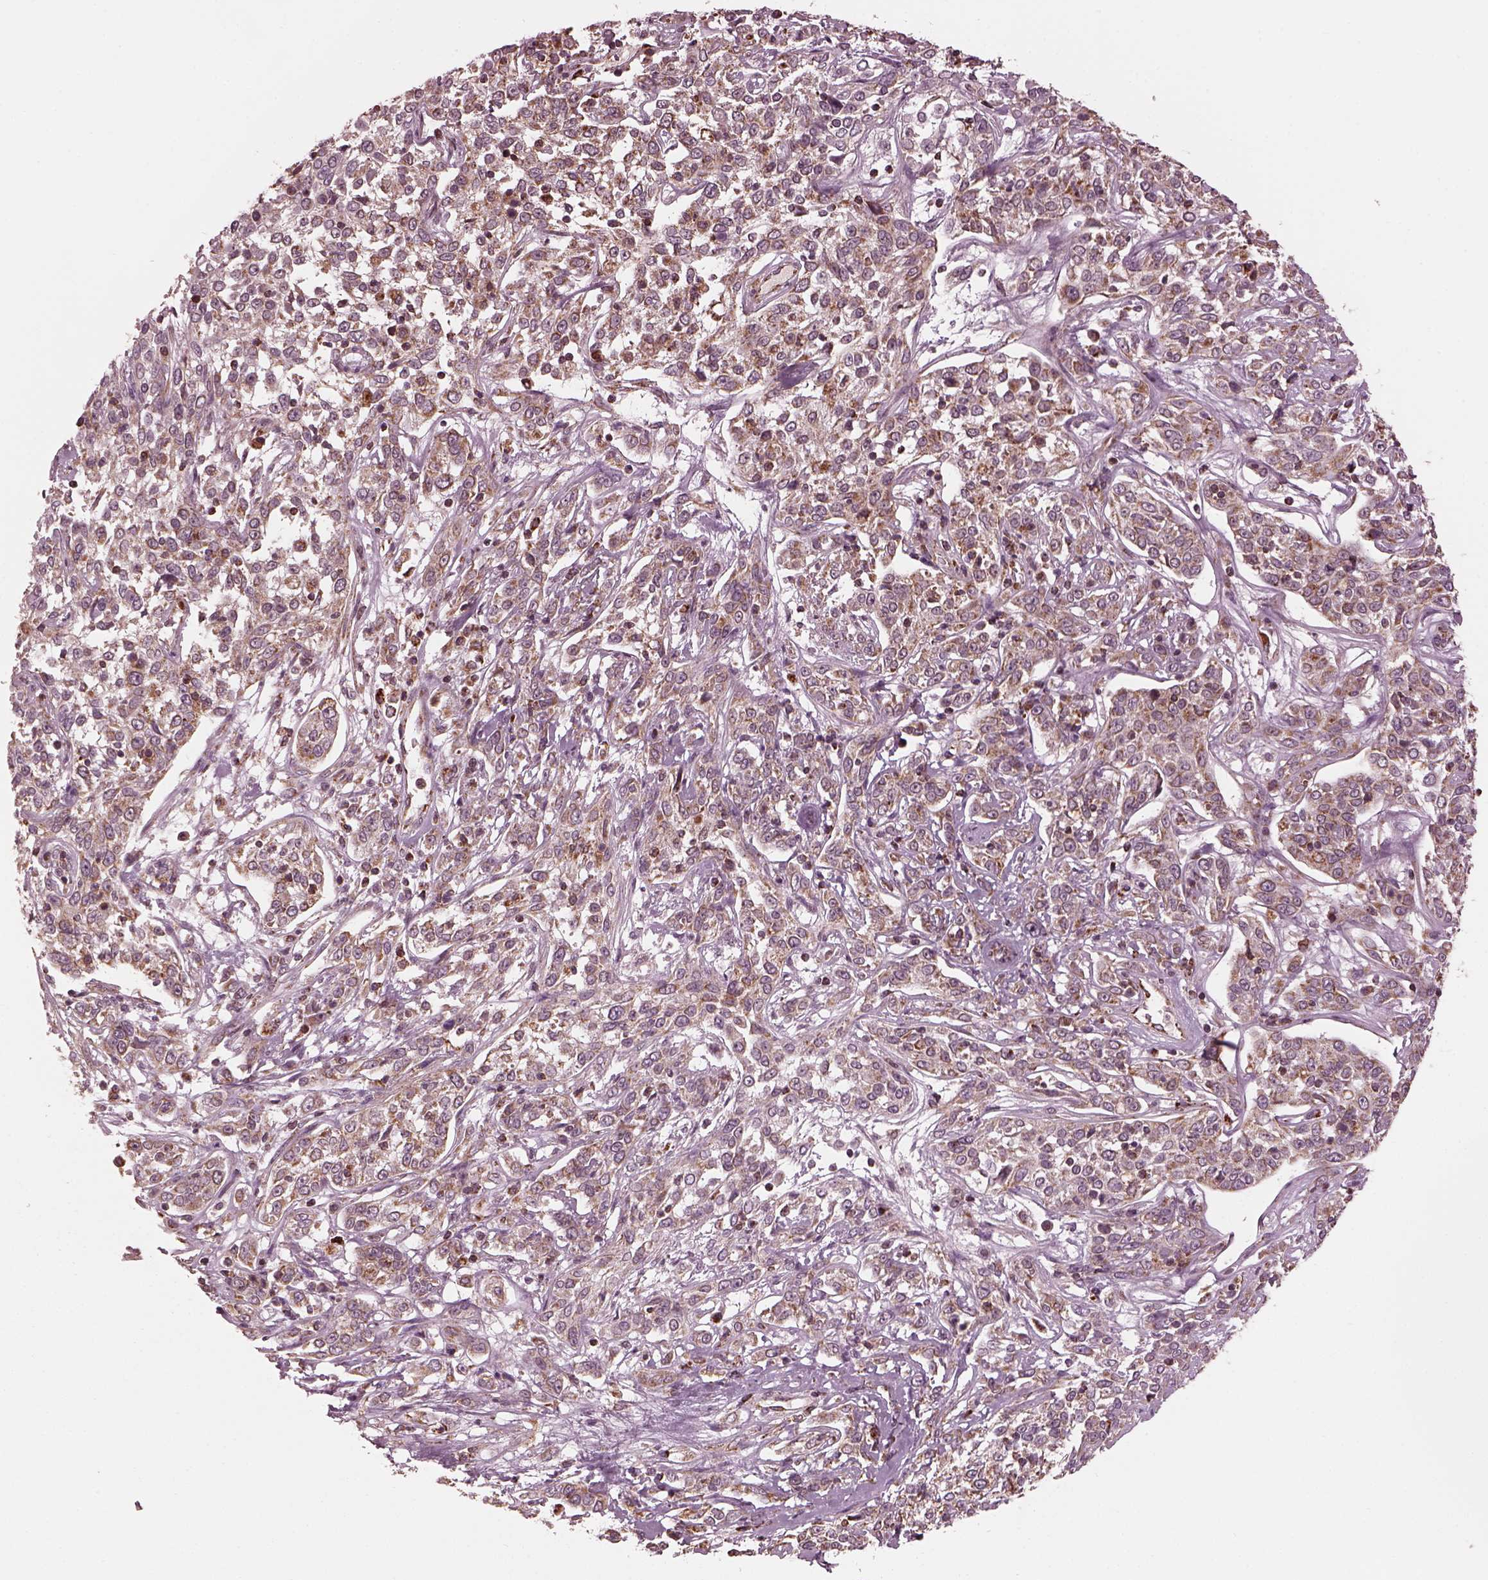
{"staining": {"intensity": "moderate", "quantity": "25%-75%", "location": "cytoplasmic/membranous"}, "tissue": "cervical cancer", "cell_type": "Tumor cells", "image_type": "cancer", "snomed": [{"axis": "morphology", "description": "Adenocarcinoma, NOS"}, {"axis": "topography", "description": "Cervix"}], "caption": "Adenocarcinoma (cervical) stained with a brown dye exhibits moderate cytoplasmic/membranous positive staining in approximately 25%-75% of tumor cells.", "gene": "NDUFB10", "patient": {"sex": "female", "age": 40}}